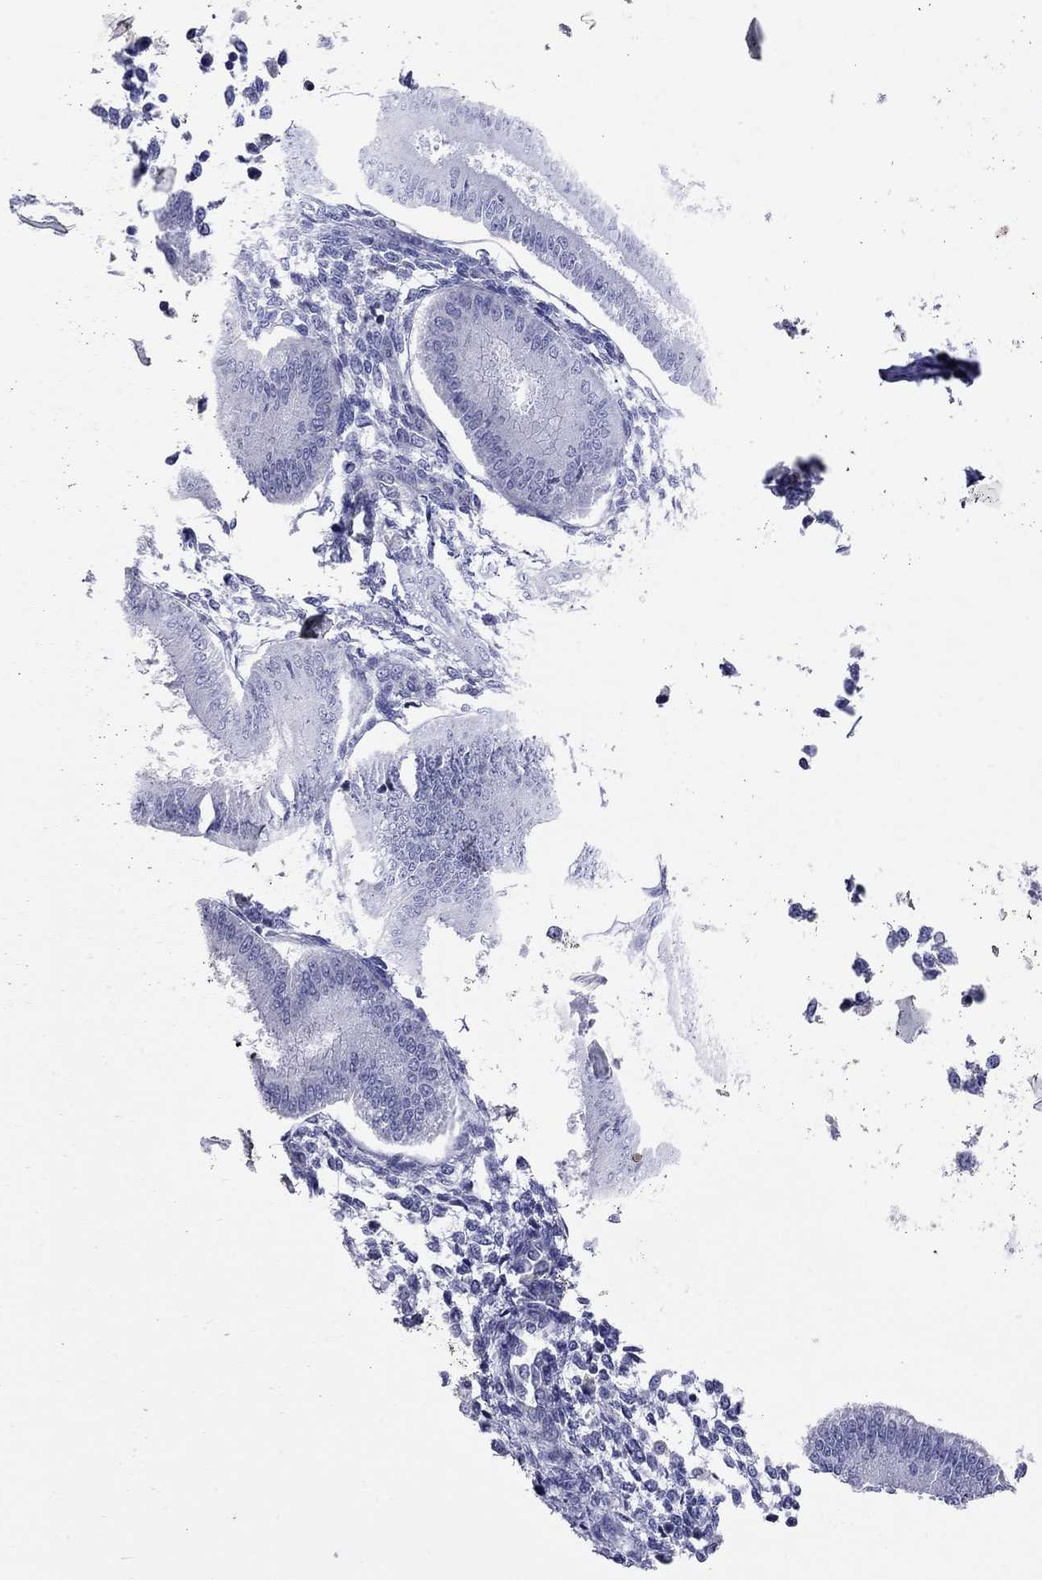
{"staining": {"intensity": "negative", "quantity": "none", "location": "none"}, "tissue": "endometrium", "cell_type": "Cells in endometrial stroma", "image_type": "normal", "snomed": [{"axis": "morphology", "description": "Normal tissue, NOS"}, {"axis": "topography", "description": "Endometrium"}], "caption": "Cells in endometrial stroma are negative for brown protein staining in benign endometrium.", "gene": "ABI3", "patient": {"sex": "female", "age": 43}}